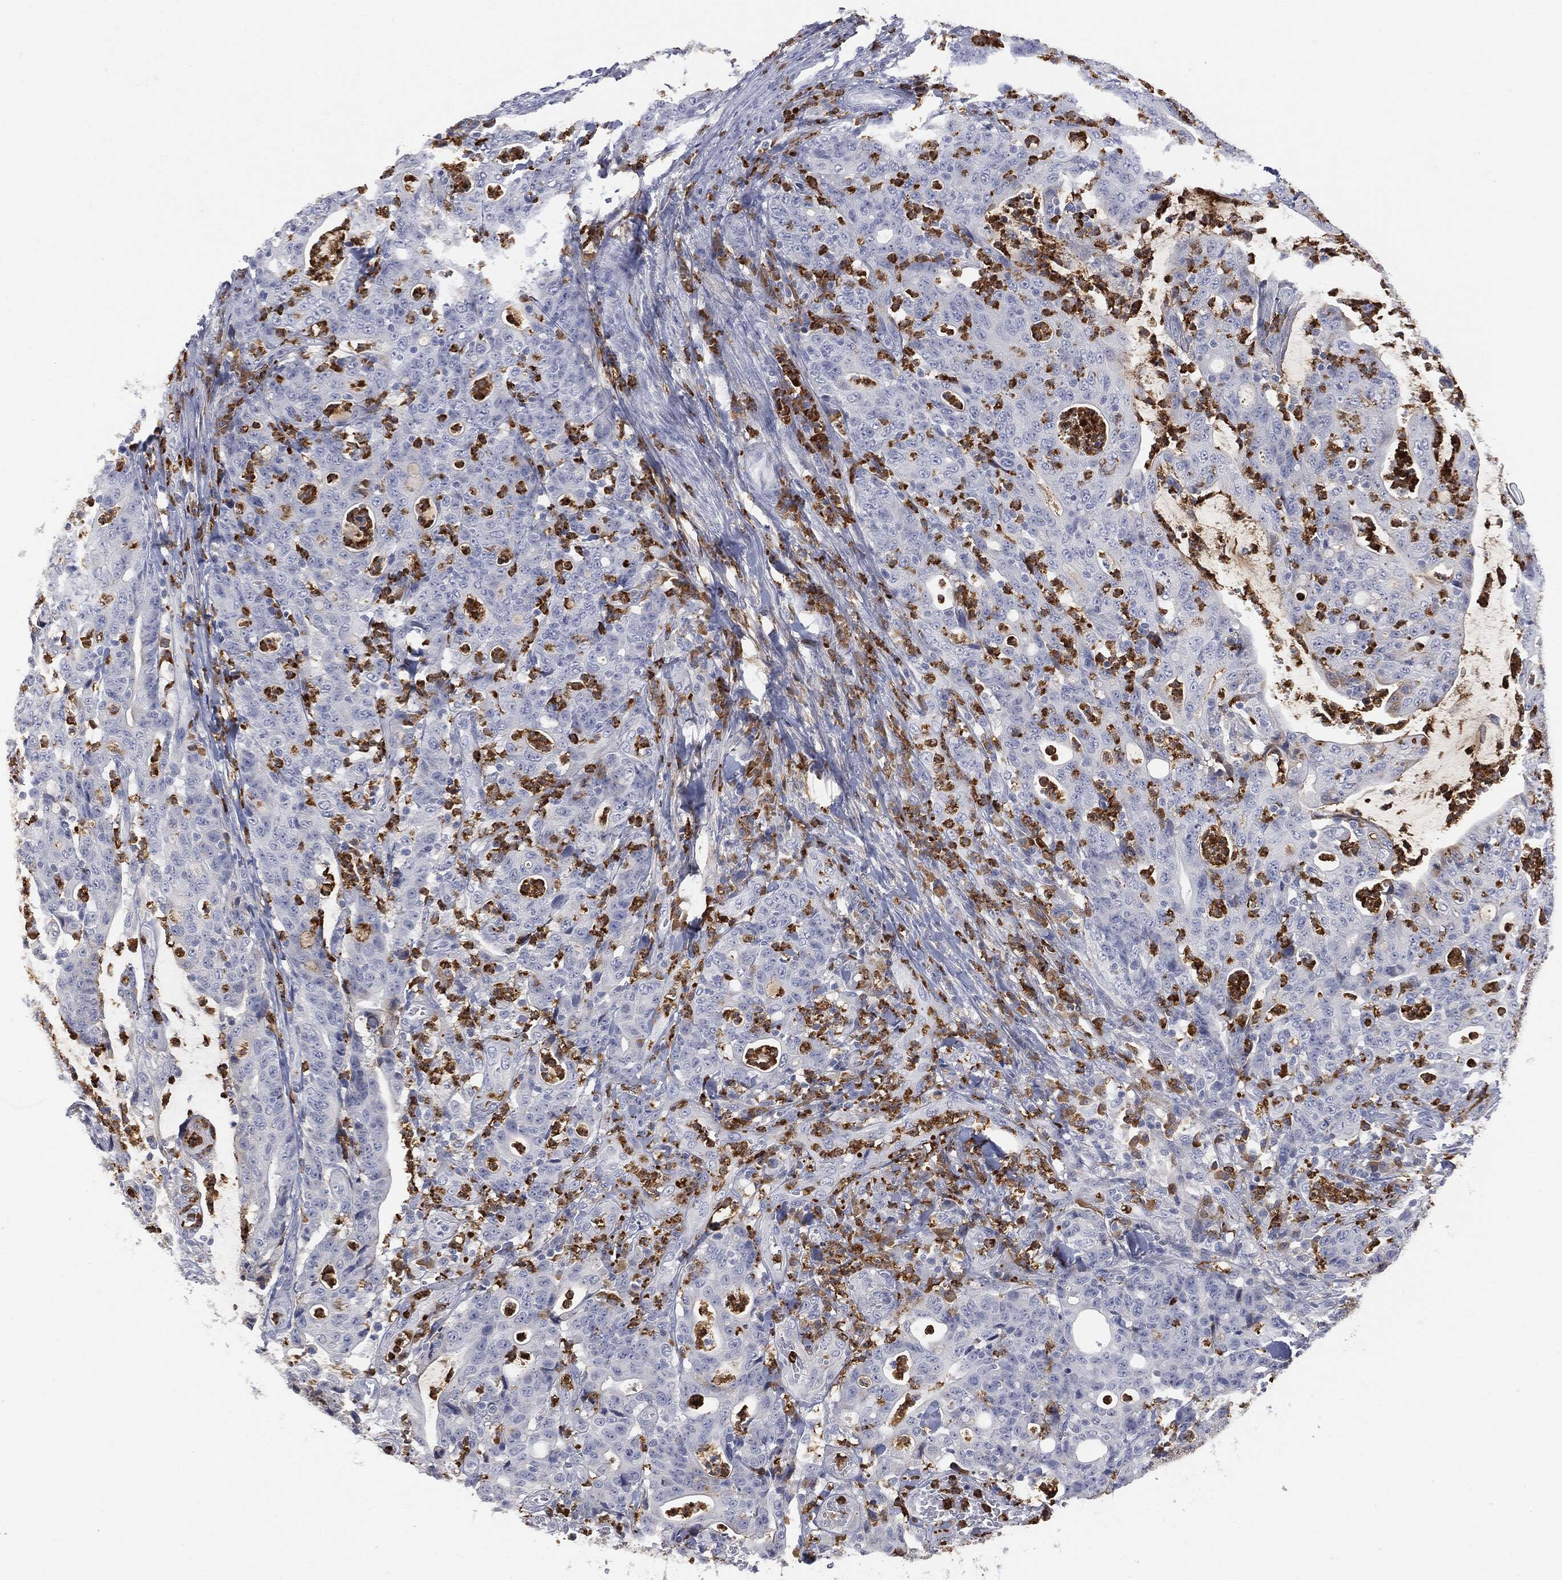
{"staining": {"intensity": "negative", "quantity": "none", "location": "none"}, "tissue": "colorectal cancer", "cell_type": "Tumor cells", "image_type": "cancer", "snomed": [{"axis": "morphology", "description": "Adenocarcinoma, NOS"}, {"axis": "topography", "description": "Colon"}], "caption": "High power microscopy image of an IHC micrograph of colorectal adenocarcinoma, revealing no significant expression in tumor cells.", "gene": "BTK", "patient": {"sex": "male", "age": 70}}